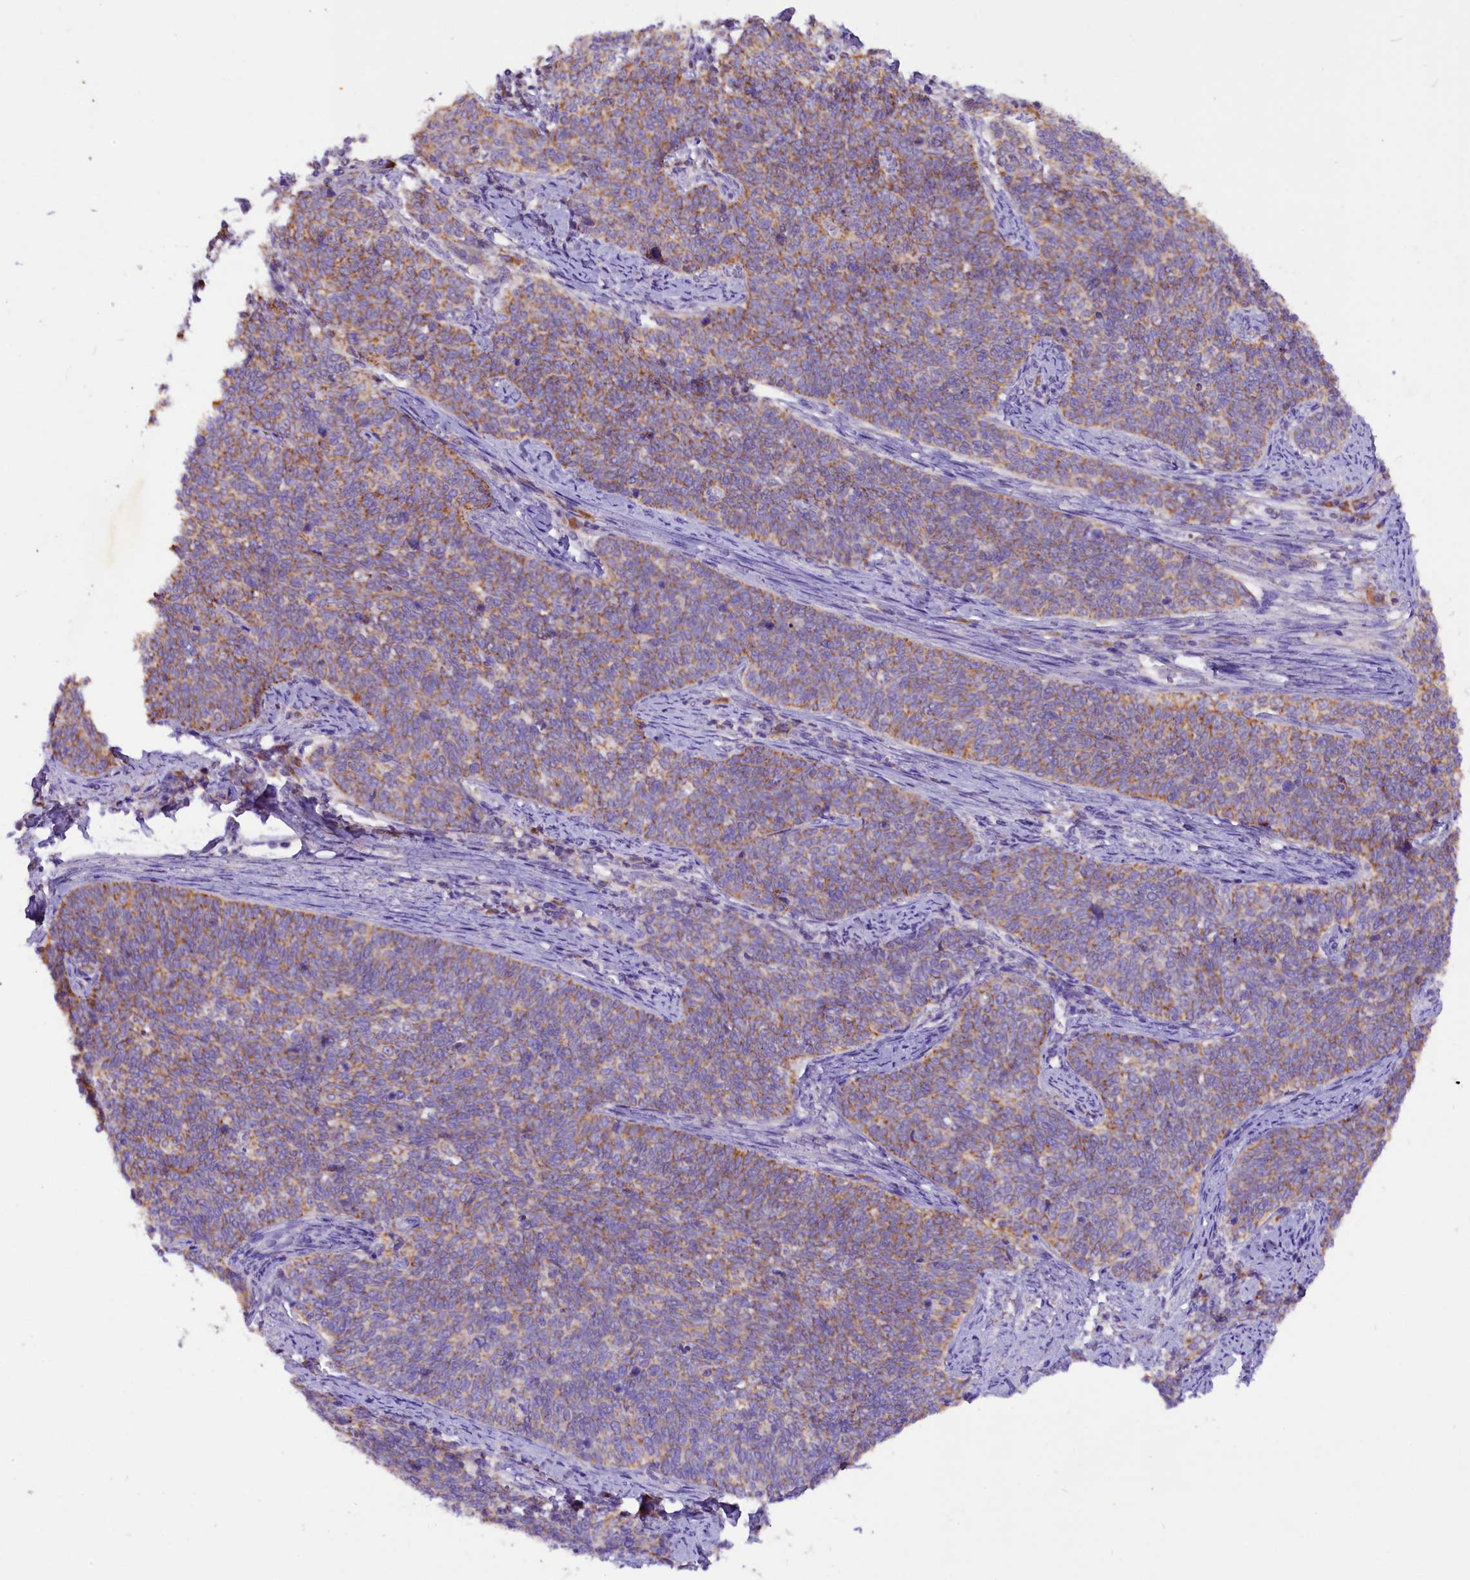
{"staining": {"intensity": "weak", "quantity": ">75%", "location": "cytoplasmic/membranous"}, "tissue": "cervical cancer", "cell_type": "Tumor cells", "image_type": "cancer", "snomed": [{"axis": "morphology", "description": "Squamous cell carcinoma, NOS"}, {"axis": "topography", "description": "Cervix"}], "caption": "About >75% of tumor cells in squamous cell carcinoma (cervical) show weak cytoplasmic/membranous protein staining as visualized by brown immunohistochemical staining.", "gene": "SIX5", "patient": {"sex": "female", "age": 39}}